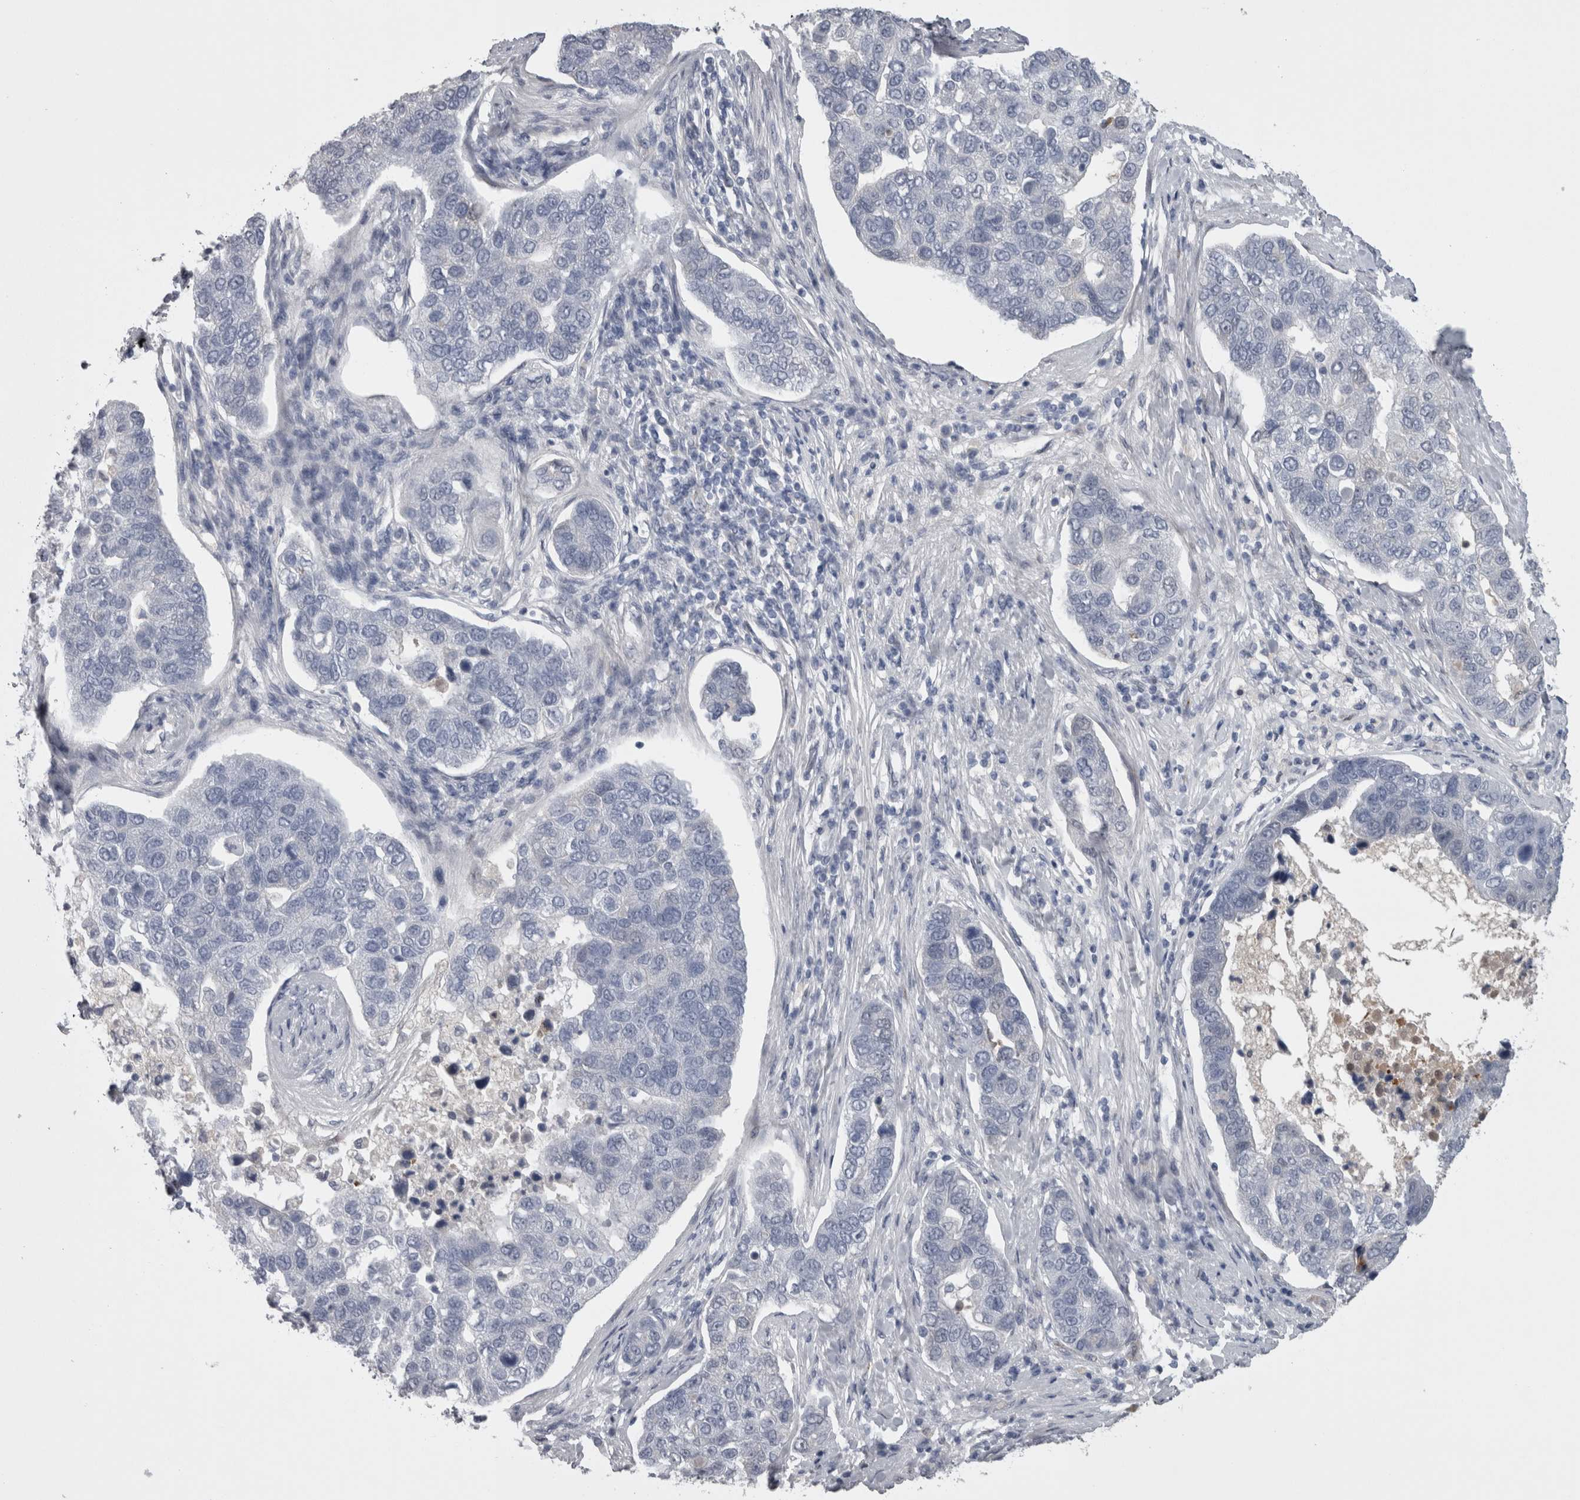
{"staining": {"intensity": "negative", "quantity": "none", "location": "none"}, "tissue": "pancreatic cancer", "cell_type": "Tumor cells", "image_type": "cancer", "snomed": [{"axis": "morphology", "description": "Adenocarcinoma, NOS"}, {"axis": "topography", "description": "Pancreas"}], "caption": "Protein analysis of adenocarcinoma (pancreatic) reveals no significant expression in tumor cells. Nuclei are stained in blue.", "gene": "C1orf54", "patient": {"sex": "female", "age": 61}}